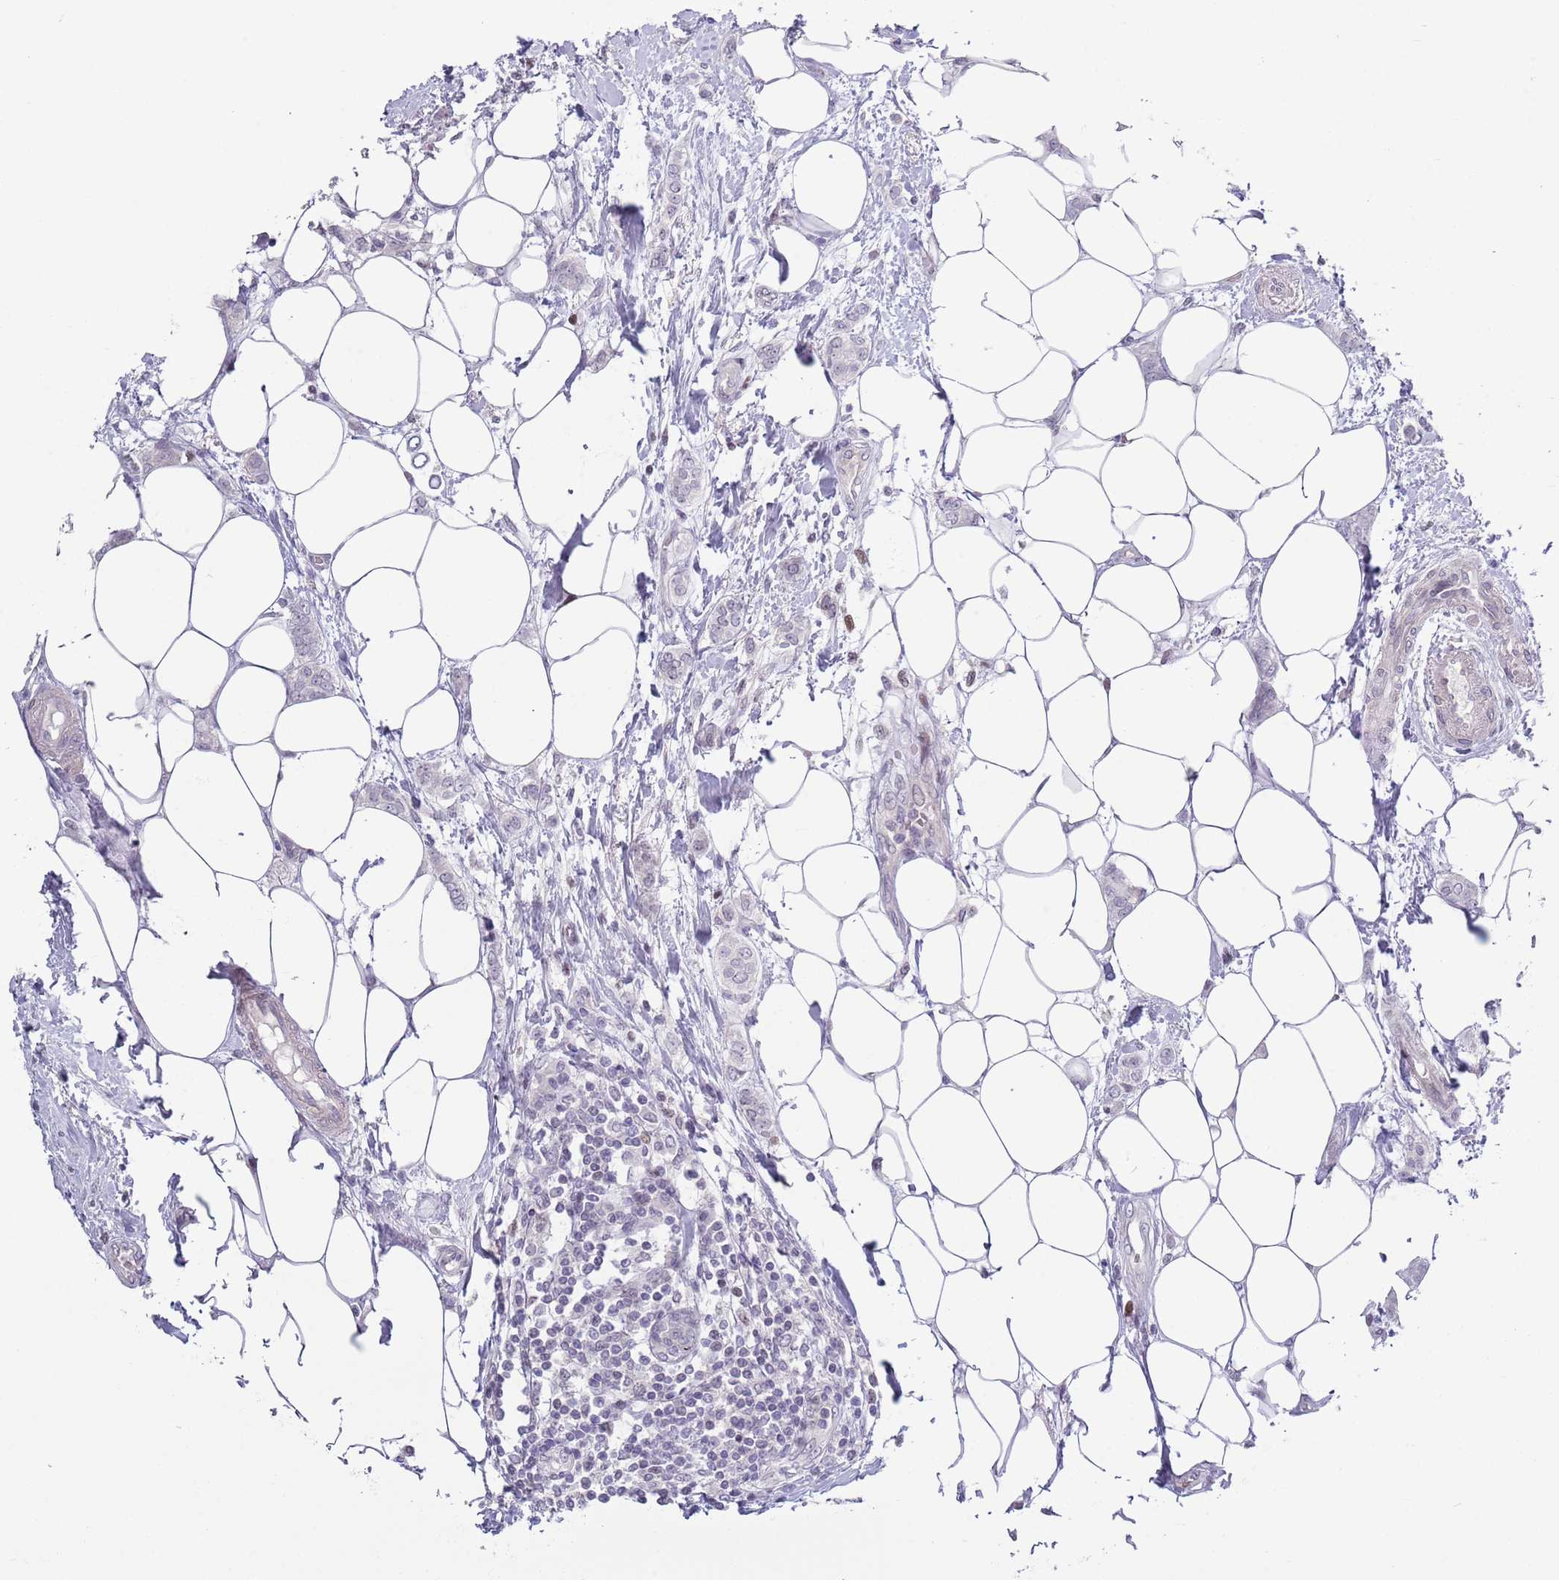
{"staining": {"intensity": "negative", "quantity": "none", "location": "none"}, "tissue": "breast cancer", "cell_type": "Tumor cells", "image_type": "cancer", "snomed": [{"axis": "morphology", "description": "Duct carcinoma"}, {"axis": "topography", "description": "Breast"}], "caption": "Breast cancer was stained to show a protein in brown. There is no significant positivity in tumor cells.", "gene": "MFSD10", "patient": {"sex": "female", "age": 72}}